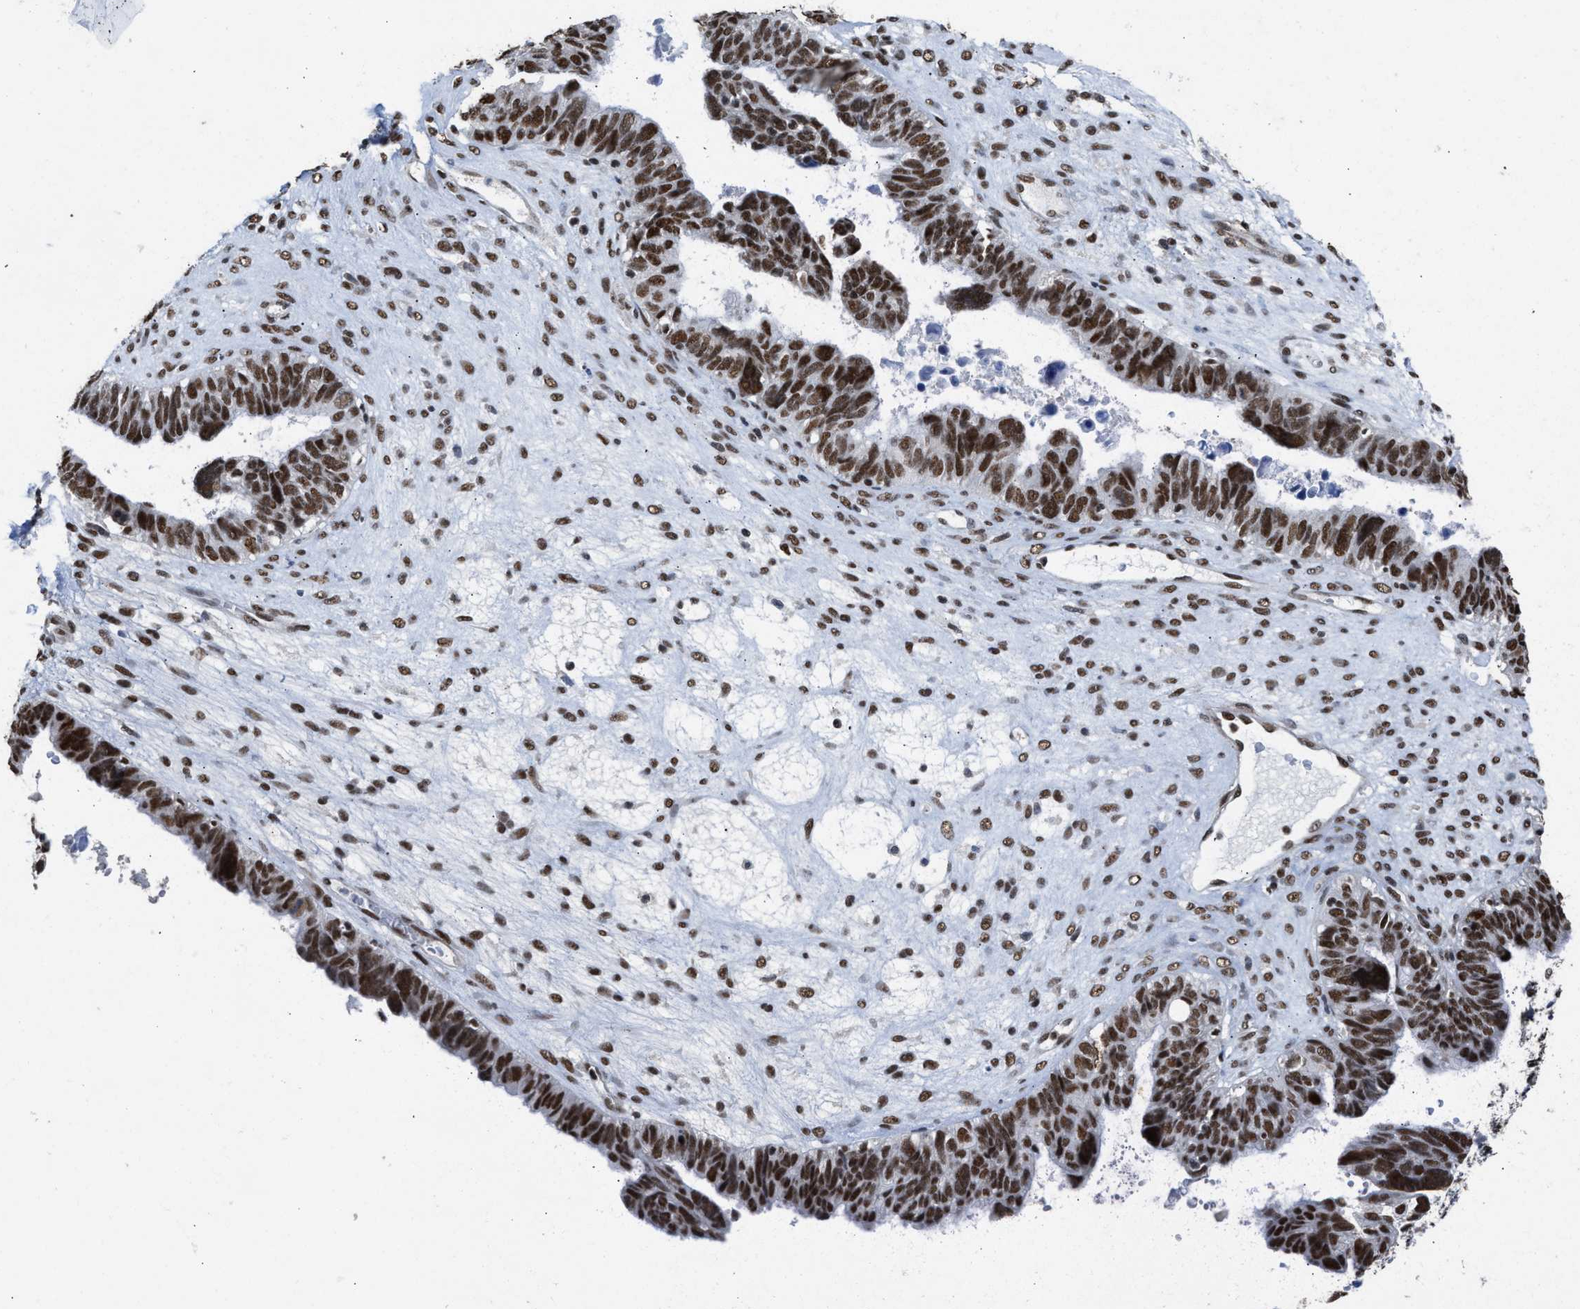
{"staining": {"intensity": "strong", "quantity": ">75%", "location": "nuclear"}, "tissue": "ovarian cancer", "cell_type": "Tumor cells", "image_type": "cancer", "snomed": [{"axis": "morphology", "description": "Cystadenocarcinoma, serous, NOS"}, {"axis": "topography", "description": "Ovary"}], "caption": "Ovarian cancer (serous cystadenocarcinoma) stained with DAB immunohistochemistry (IHC) shows high levels of strong nuclear staining in about >75% of tumor cells.", "gene": "SCAF4", "patient": {"sex": "female", "age": 79}}